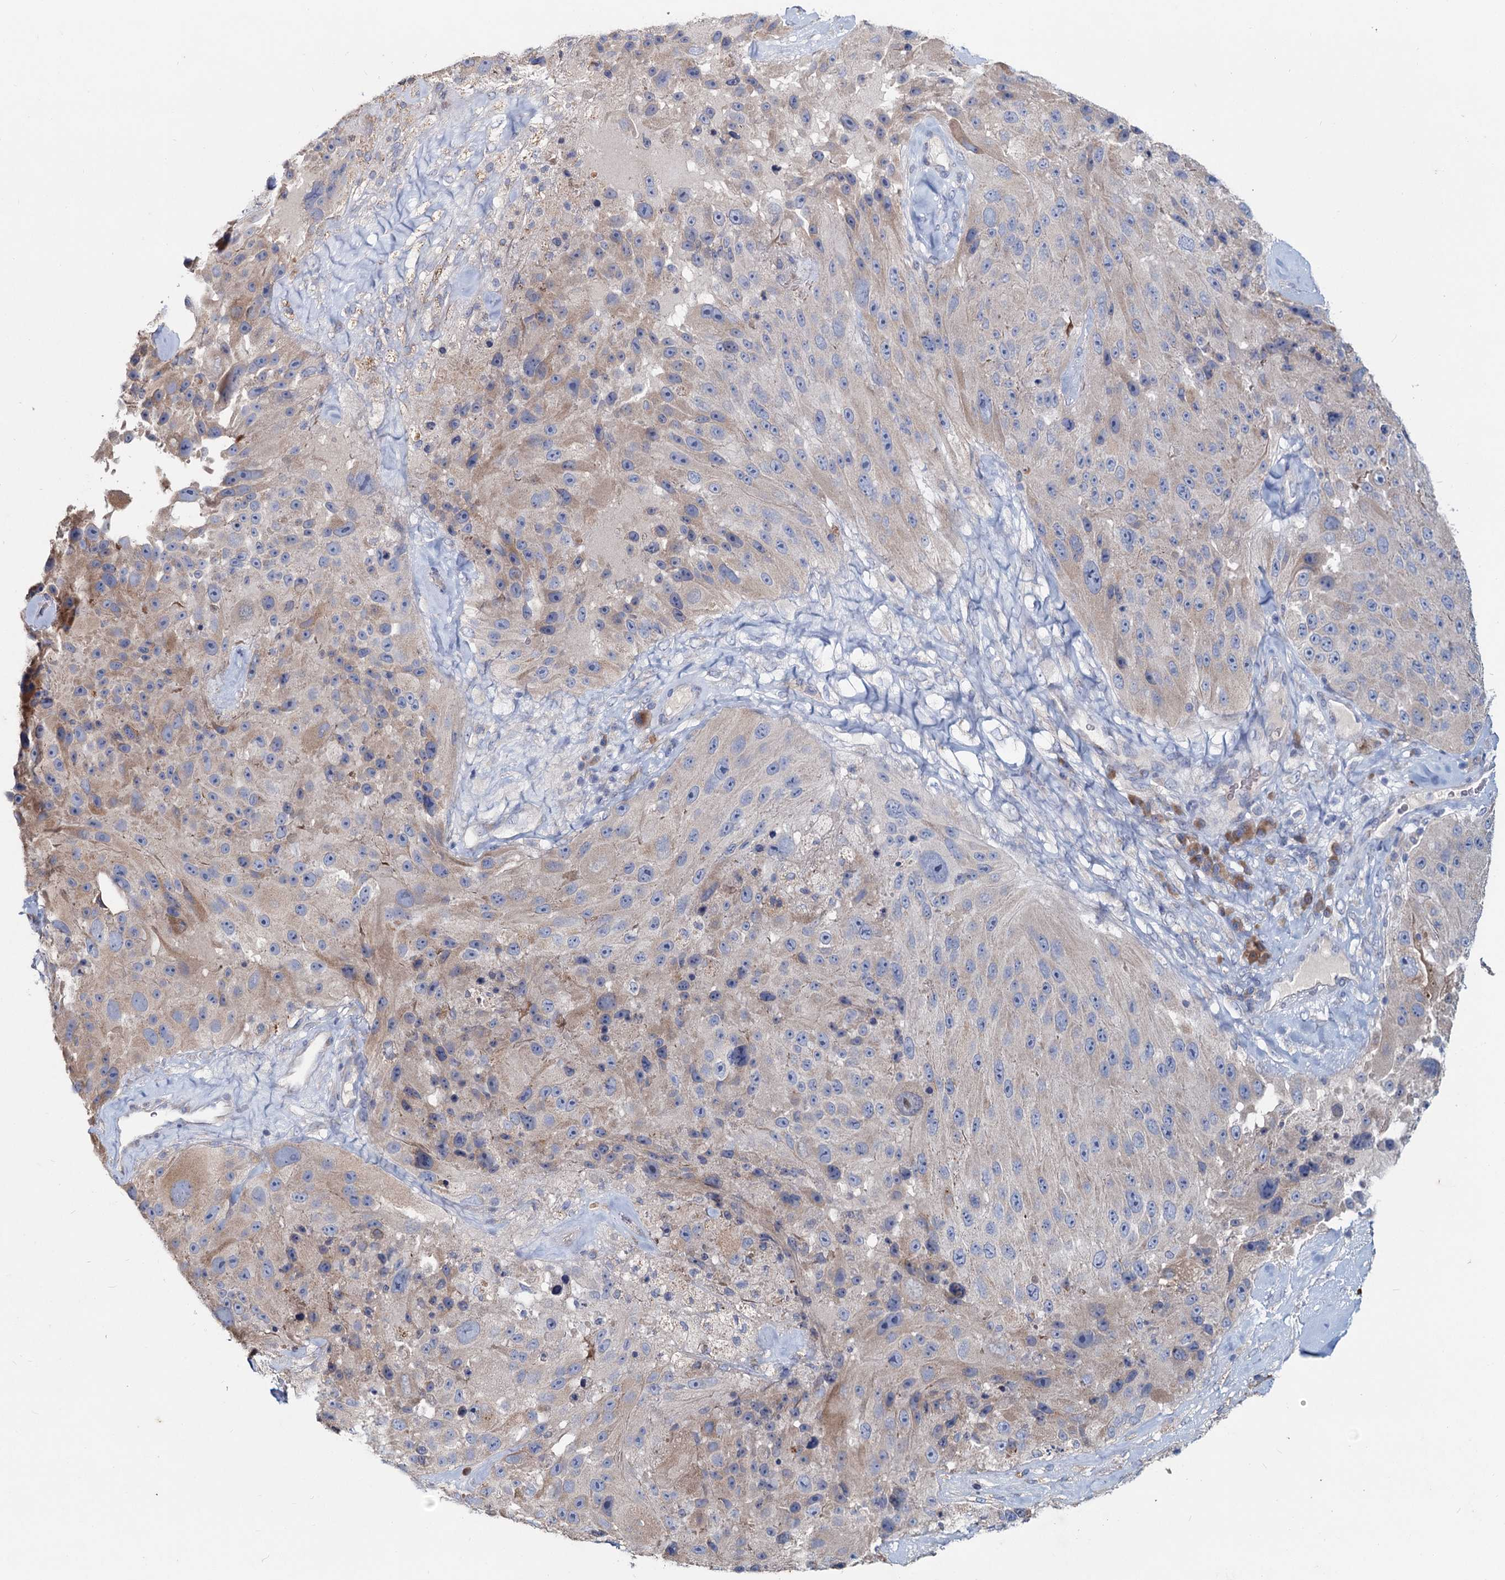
{"staining": {"intensity": "negative", "quantity": "none", "location": "none"}, "tissue": "melanoma", "cell_type": "Tumor cells", "image_type": "cancer", "snomed": [{"axis": "morphology", "description": "Malignant melanoma, Metastatic site"}, {"axis": "topography", "description": "Lymph node"}], "caption": "Malignant melanoma (metastatic site) stained for a protein using IHC reveals no expression tumor cells.", "gene": "TMX2", "patient": {"sex": "male", "age": 62}}